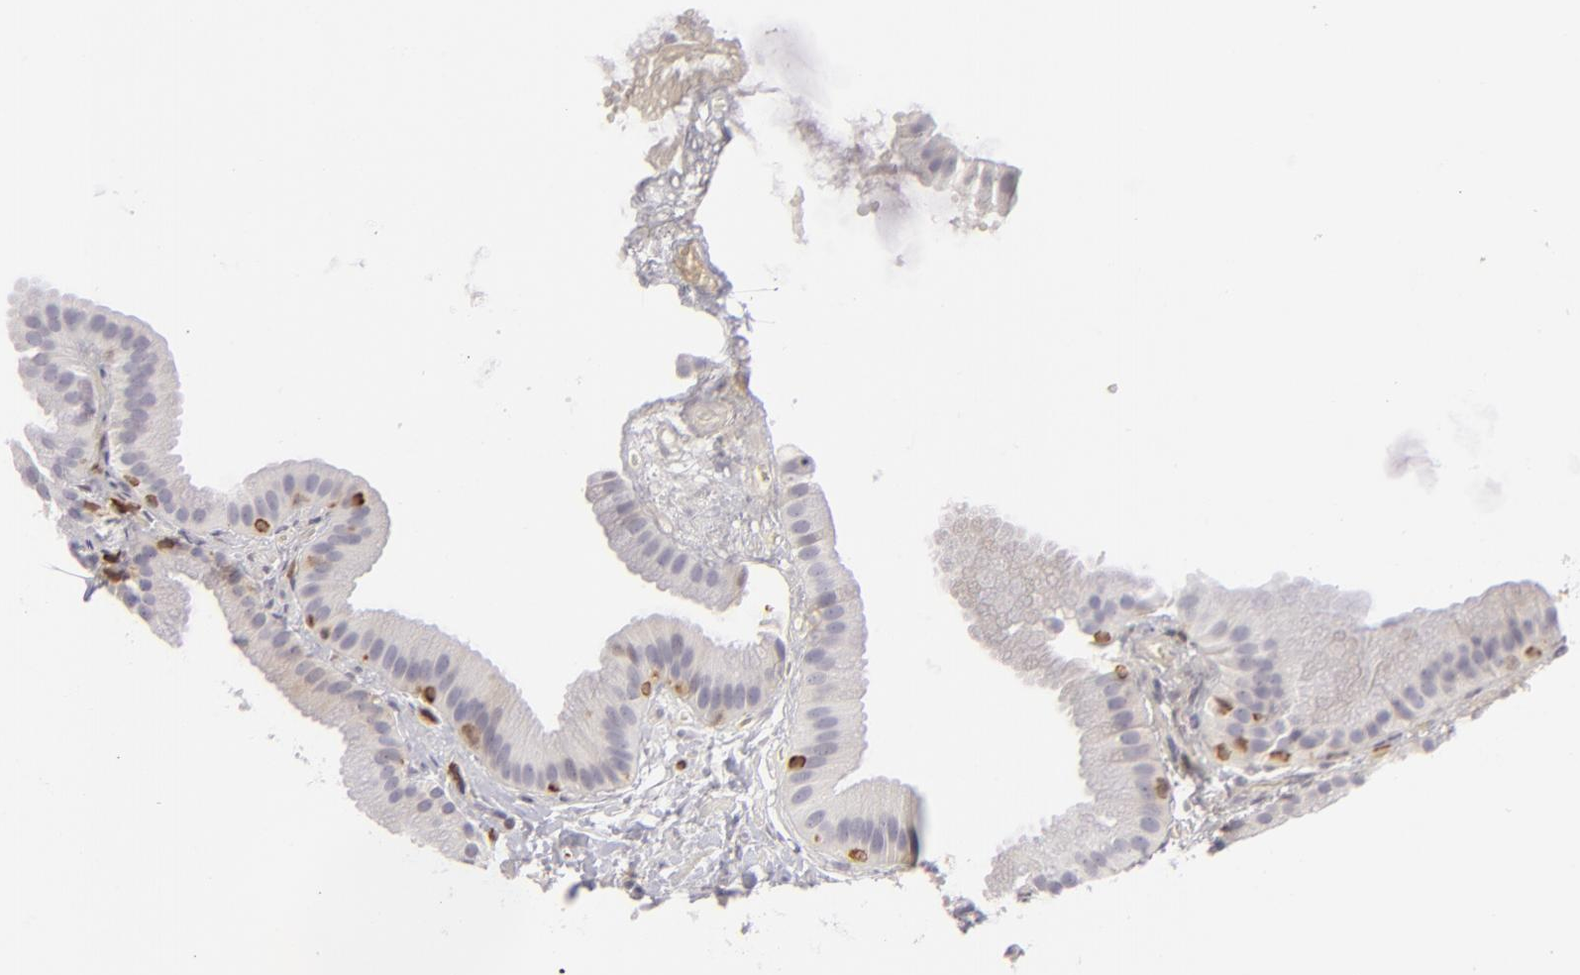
{"staining": {"intensity": "negative", "quantity": "none", "location": "none"}, "tissue": "gallbladder", "cell_type": "Glandular cells", "image_type": "normal", "snomed": [{"axis": "morphology", "description": "Normal tissue, NOS"}, {"axis": "topography", "description": "Gallbladder"}], "caption": "This histopathology image is of normal gallbladder stained with immunohistochemistry to label a protein in brown with the nuclei are counter-stained blue. There is no expression in glandular cells.", "gene": "APOBEC3G", "patient": {"sex": "female", "age": 63}}